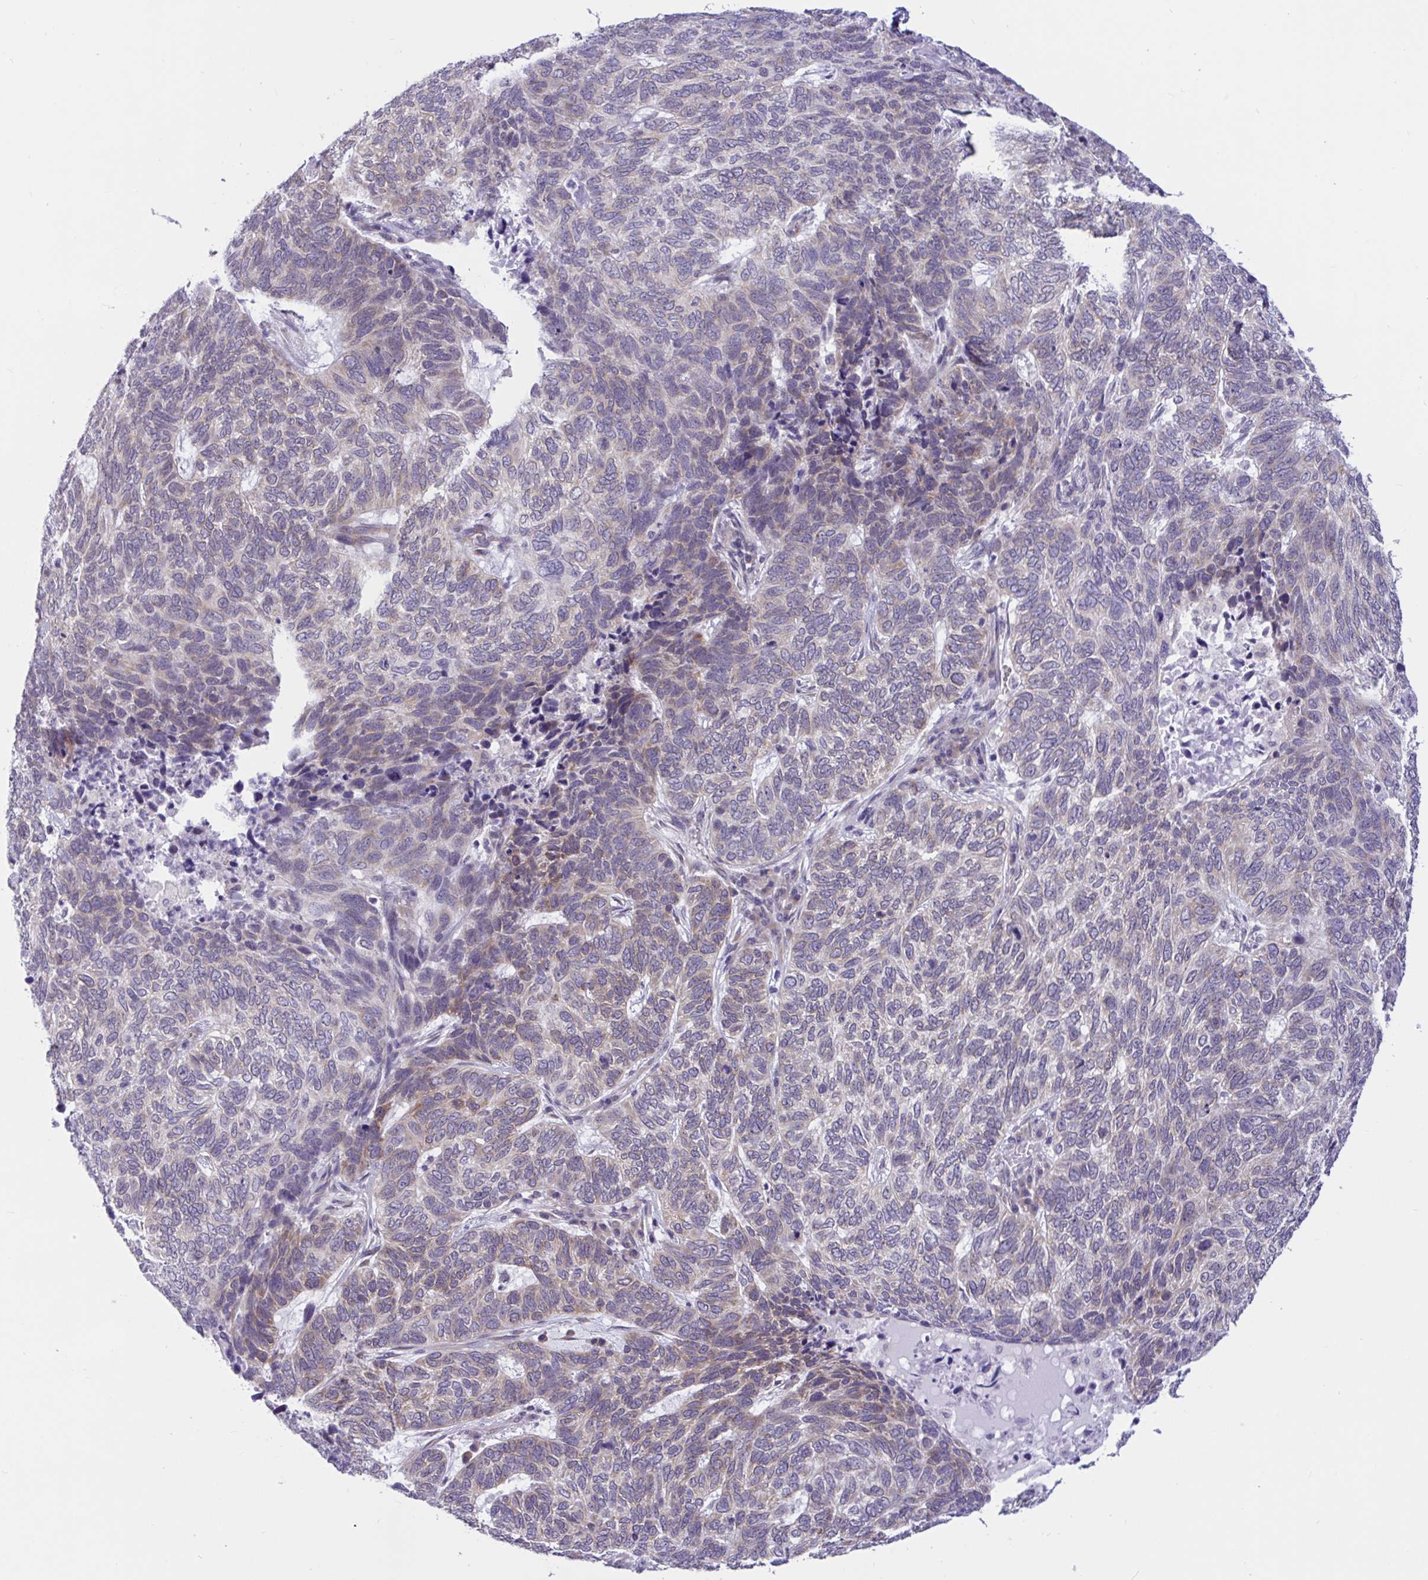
{"staining": {"intensity": "weak", "quantity": "<25%", "location": "cytoplasmic/membranous"}, "tissue": "skin cancer", "cell_type": "Tumor cells", "image_type": "cancer", "snomed": [{"axis": "morphology", "description": "Basal cell carcinoma"}, {"axis": "topography", "description": "Skin"}], "caption": "Tumor cells show no significant protein positivity in skin cancer (basal cell carcinoma). Nuclei are stained in blue.", "gene": "CAMLG", "patient": {"sex": "female", "age": 65}}